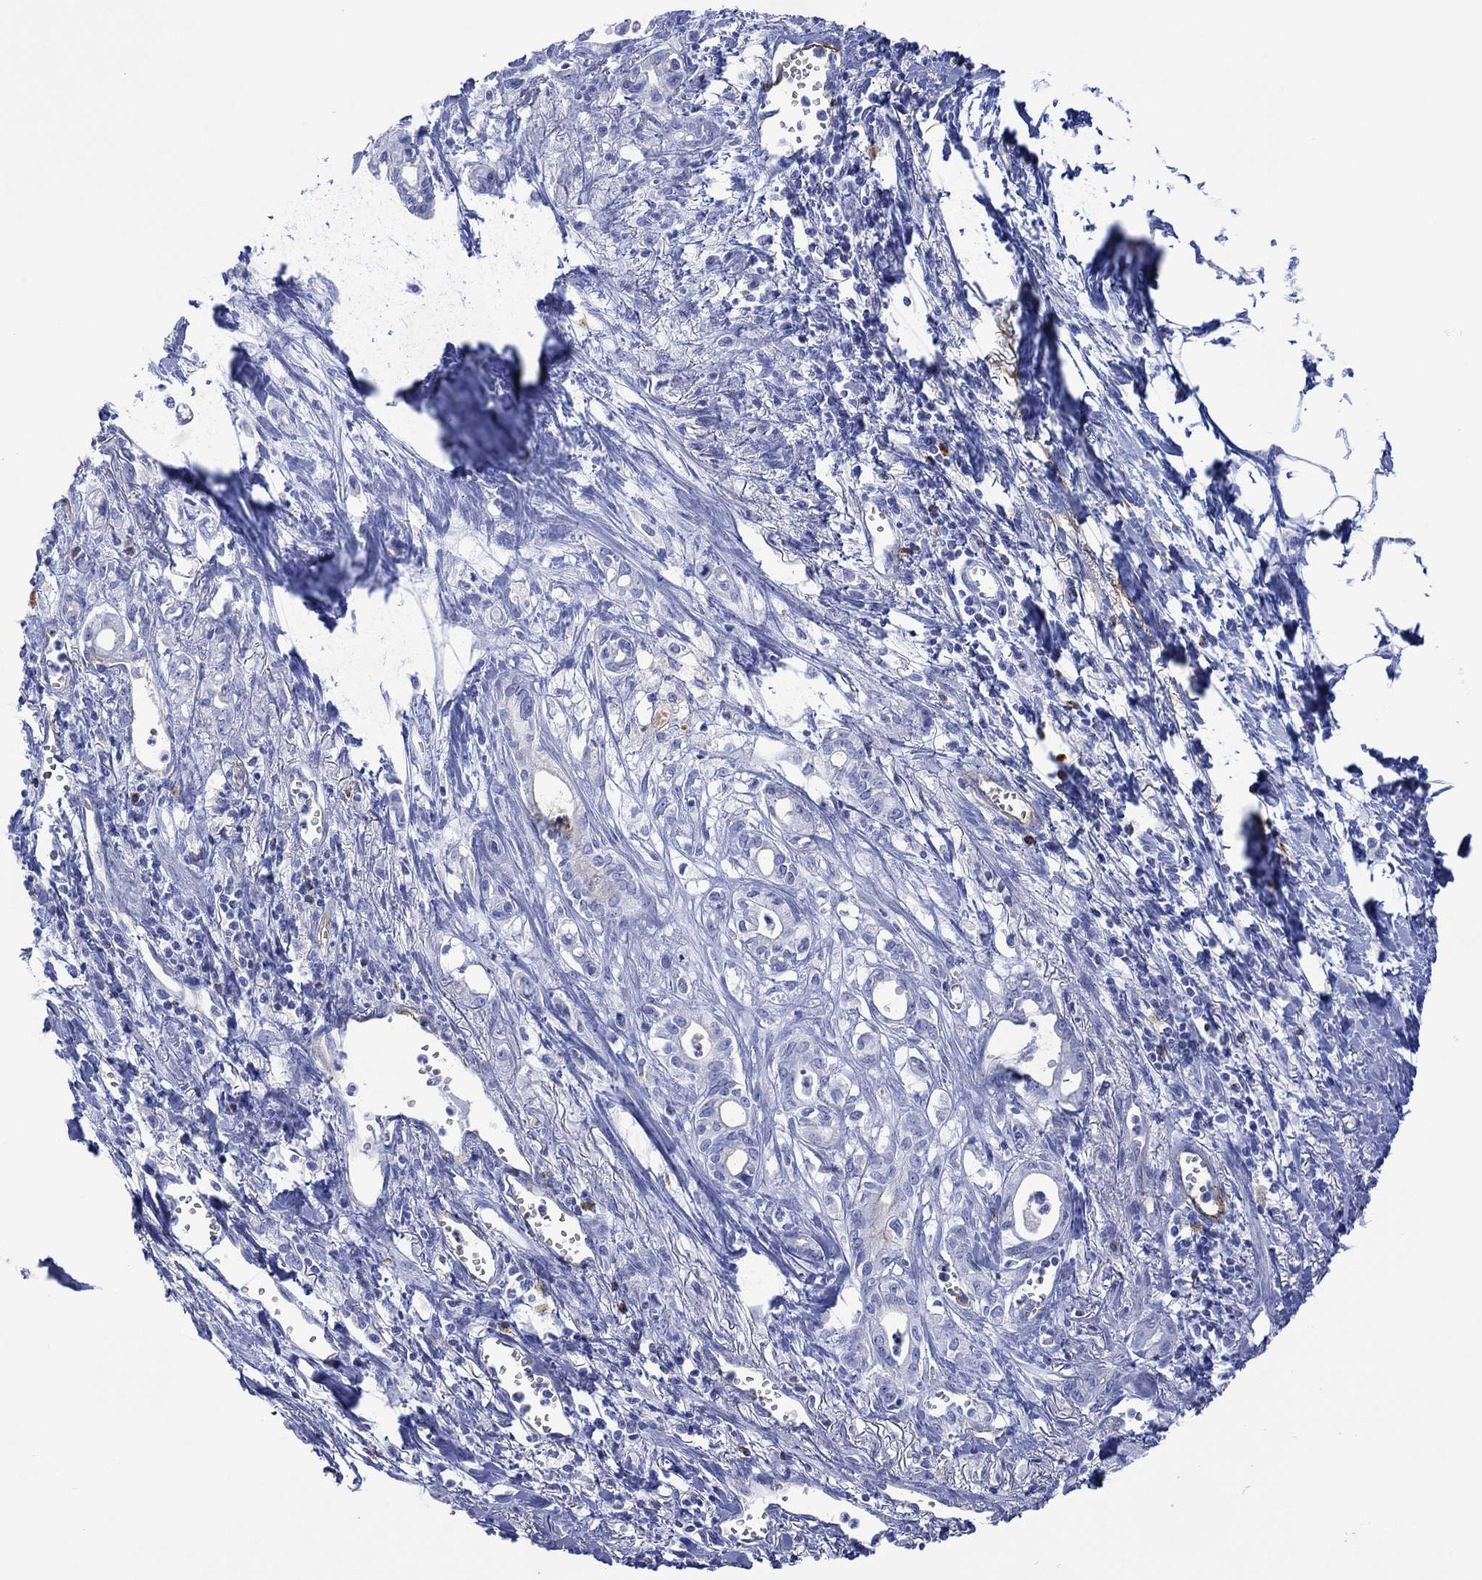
{"staining": {"intensity": "negative", "quantity": "none", "location": "none"}, "tissue": "pancreatic cancer", "cell_type": "Tumor cells", "image_type": "cancer", "snomed": [{"axis": "morphology", "description": "Adenocarcinoma, NOS"}, {"axis": "topography", "description": "Pancreas"}], "caption": "There is no significant expression in tumor cells of adenocarcinoma (pancreatic).", "gene": "DPP4", "patient": {"sex": "male", "age": 71}}